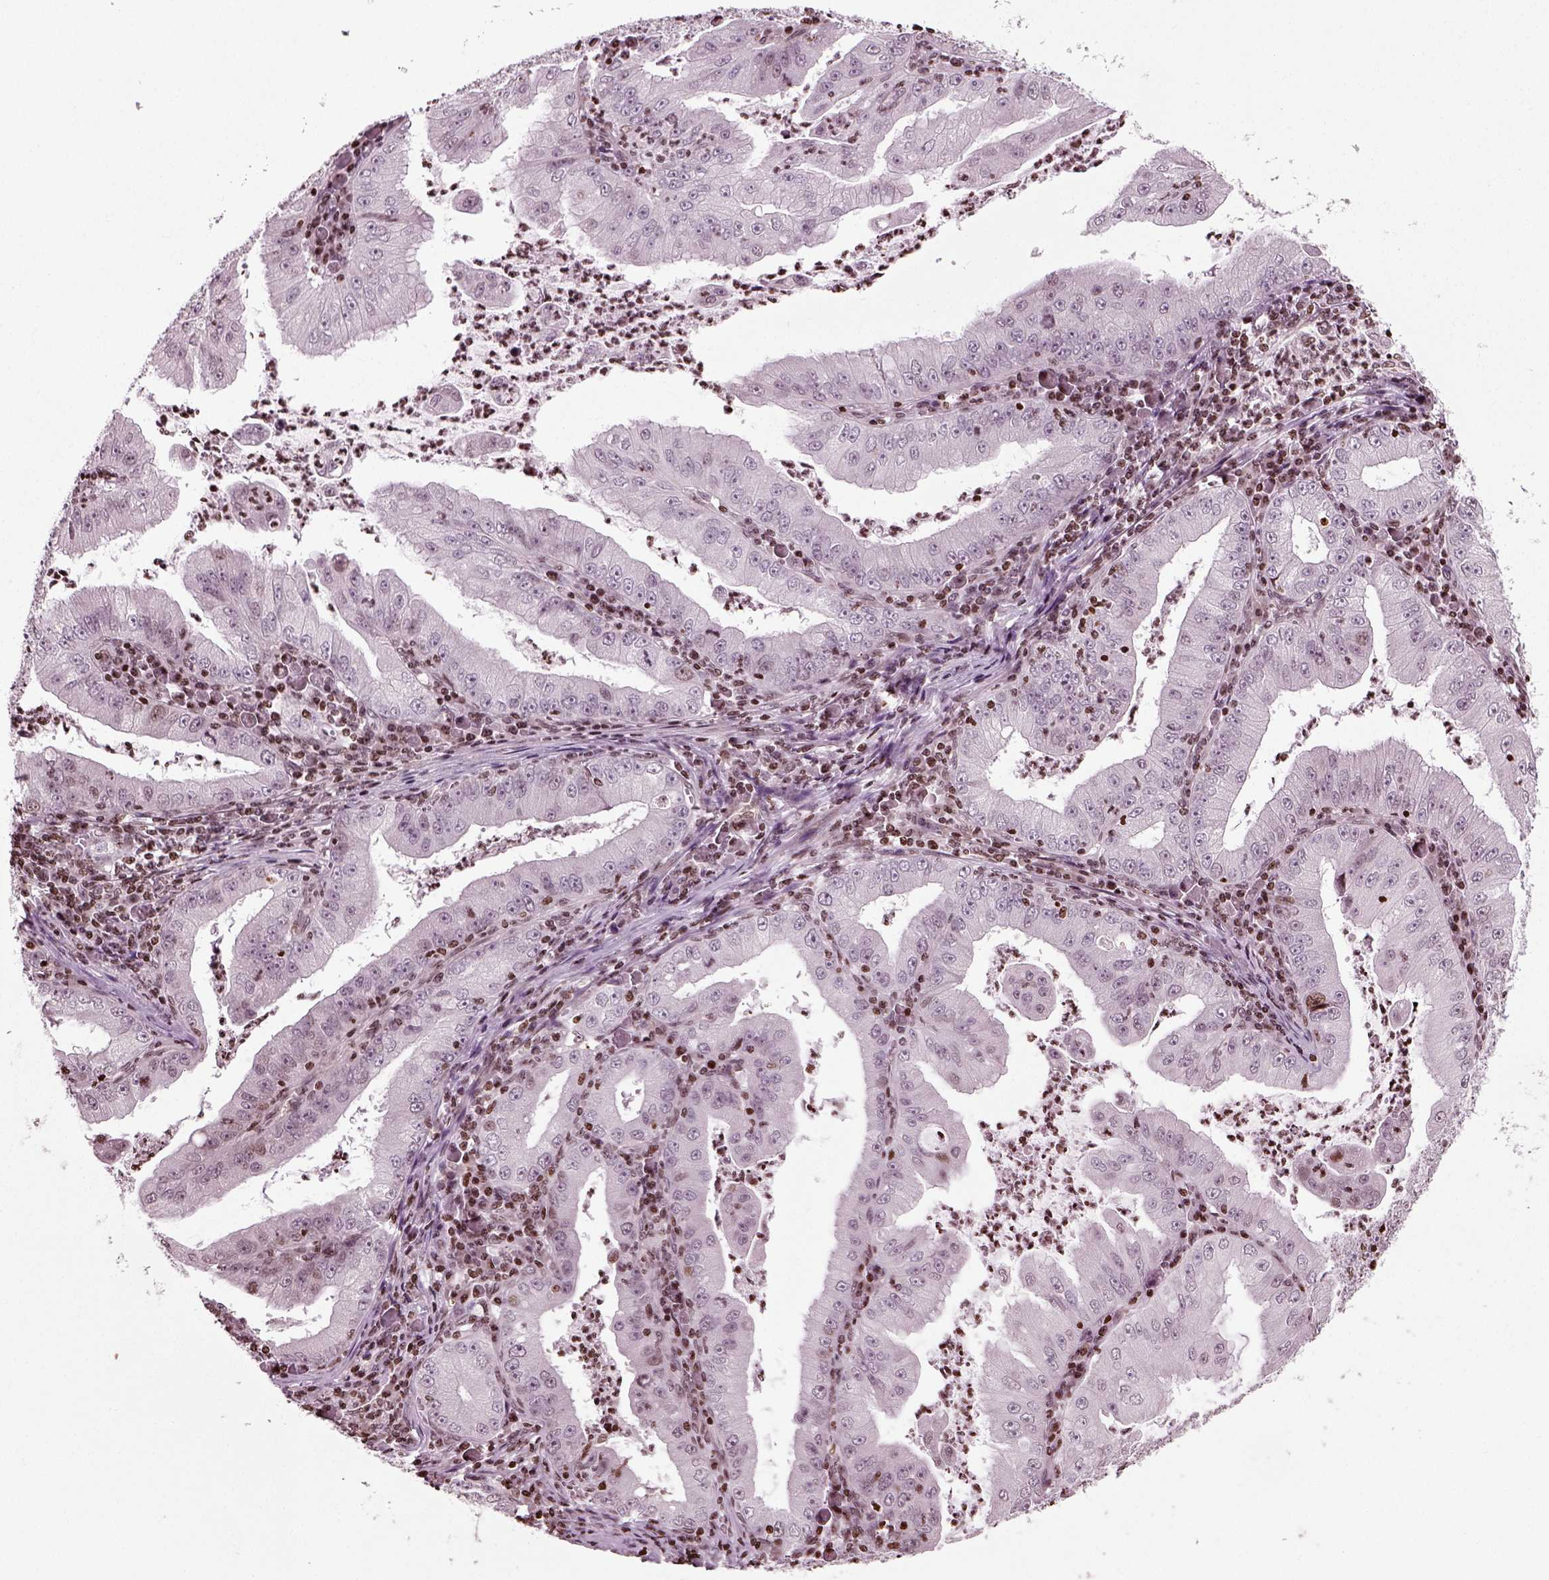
{"staining": {"intensity": "negative", "quantity": "none", "location": "none"}, "tissue": "stomach cancer", "cell_type": "Tumor cells", "image_type": "cancer", "snomed": [{"axis": "morphology", "description": "Adenocarcinoma, NOS"}, {"axis": "topography", "description": "Stomach"}], "caption": "A photomicrograph of human adenocarcinoma (stomach) is negative for staining in tumor cells. (DAB immunohistochemistry (IHC), high magnification).", "gene": "HEYL", "patient": {"sex": "male", "age": 76}}